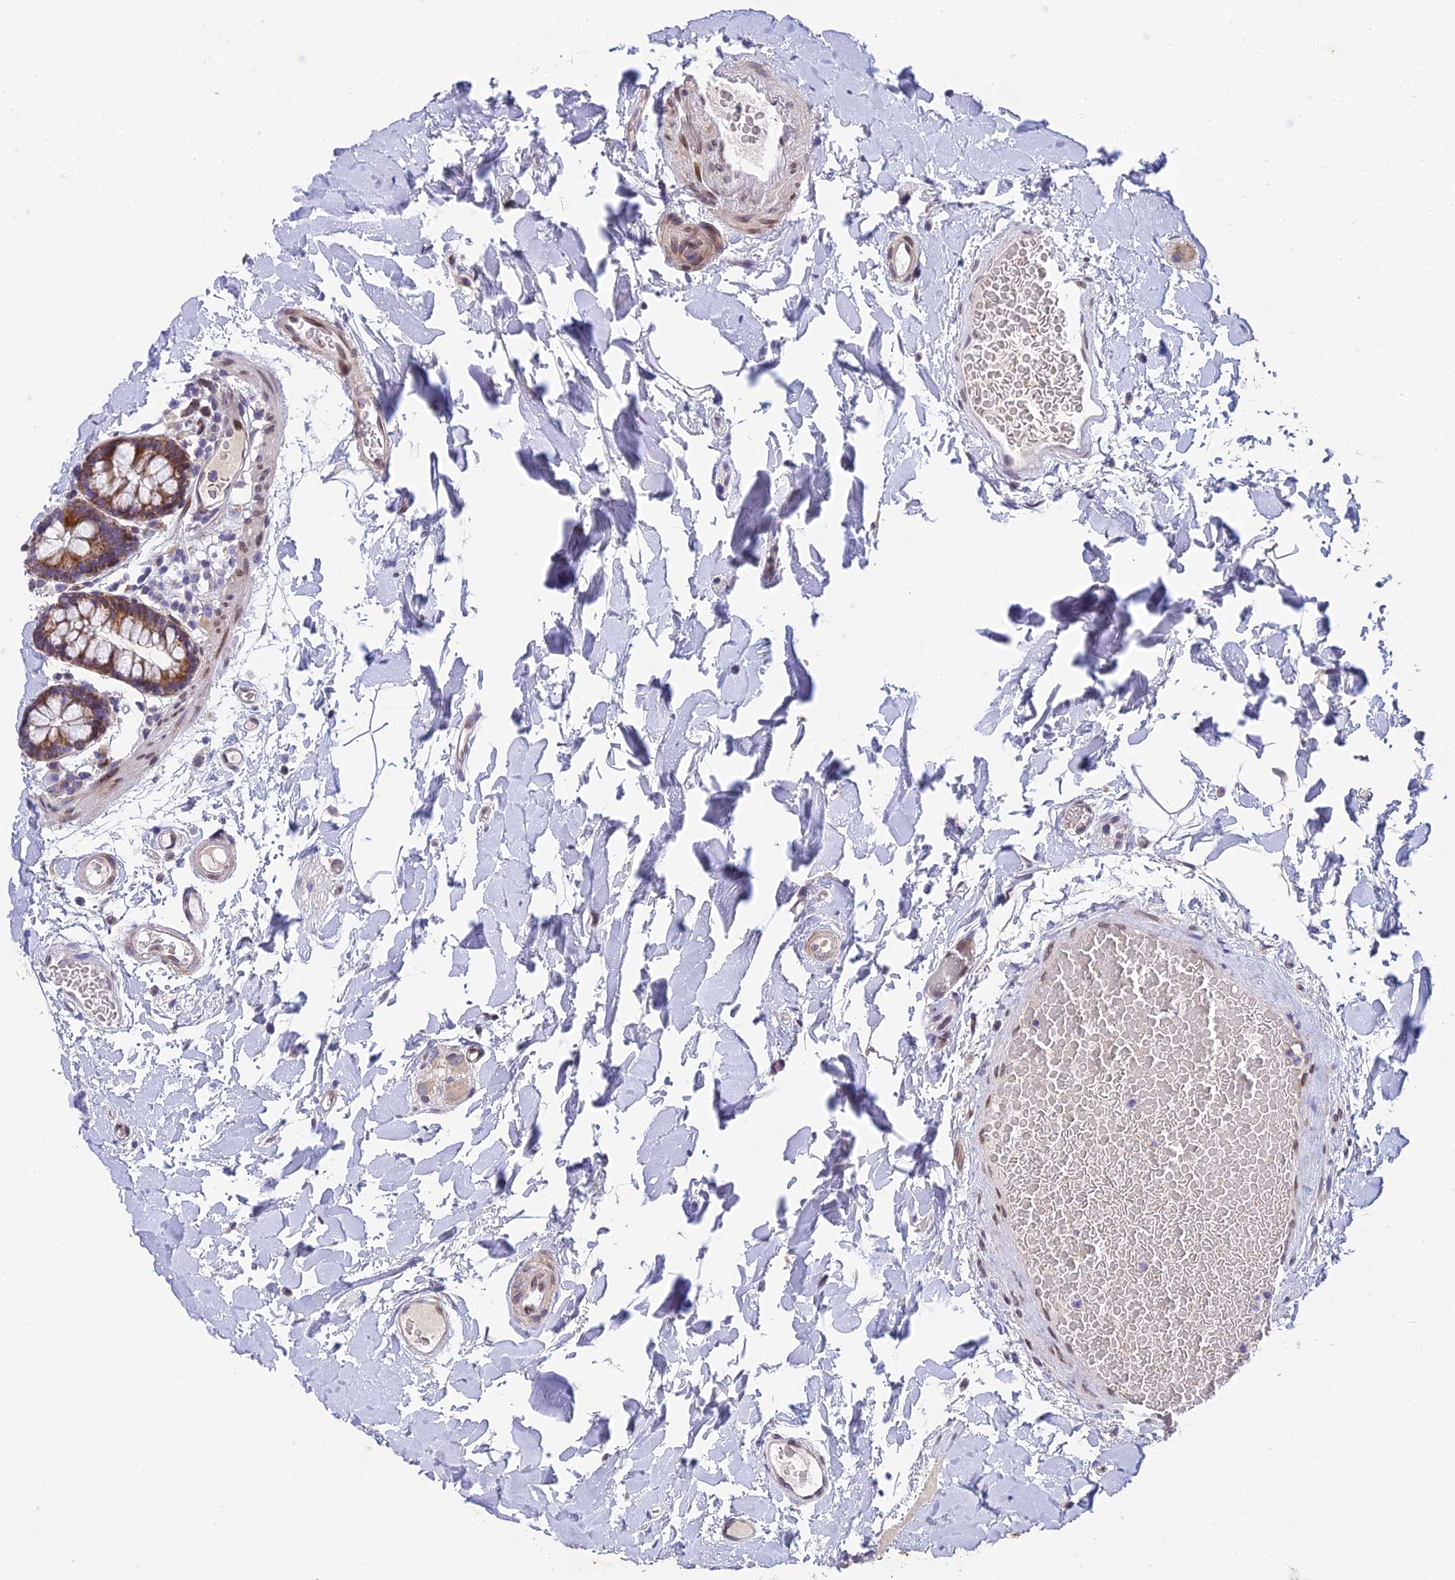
{"staining": {"intensity": "weak", "quantity": ">75%", "location": "cytoplasmic/membranous,nuclear"}, "tissue": "colon", "cell_type": "Endothelial cells", "image_type": "normal", "snomed": [{"axis": "morphology", "description": "Normal tissue, NOS"}, {"axis": "topography", "description": "Colon"}], "caption": "Endothelial cells show weak cytoplasmic/membranous,nuclear positivity in approximately >75% of cells in unremarkable colon.", "gene": "MGAT2", "patient": {"sex": "male", "age": 75}}